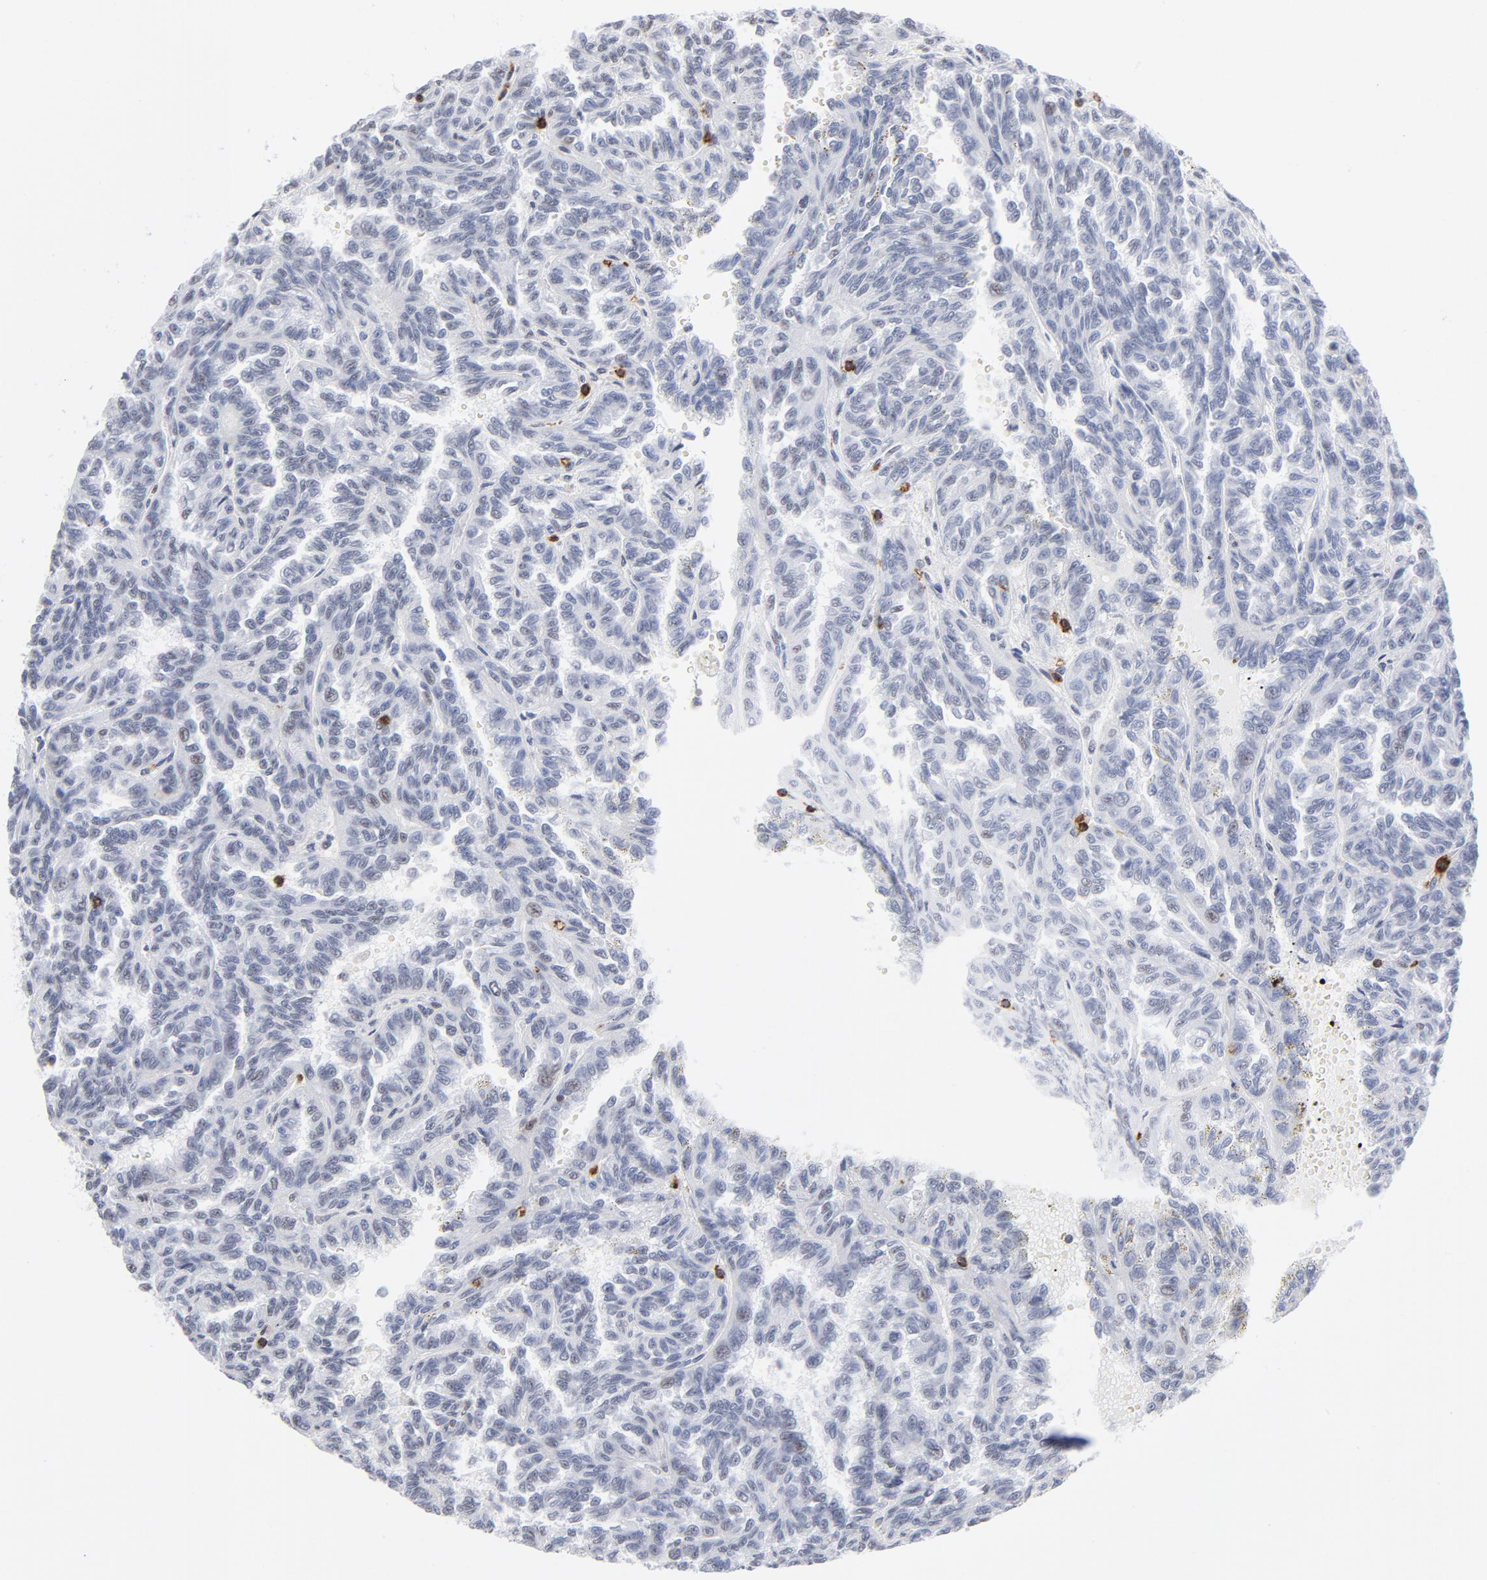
{"staining": {"intensity": "weak", "quantity": "<25%", "location": "nuclear"}, "tissue": "renal cancer", "cell_type": "Tumor cells", "image_type": "cancer", "snomed": [{"axis": "morphology", "description": "Inflammation, NOS"}, {"axis": "morphology", "description": "Adenocarcinoma, NOS"}, {"axis": "topography", "description": "Kidney"}], "caption": "Tumor cells are negative for brown protein staining in adenocarcinoma (renal).", "gene": "CD2", "patient": {"sex": "male", "age": 68}}